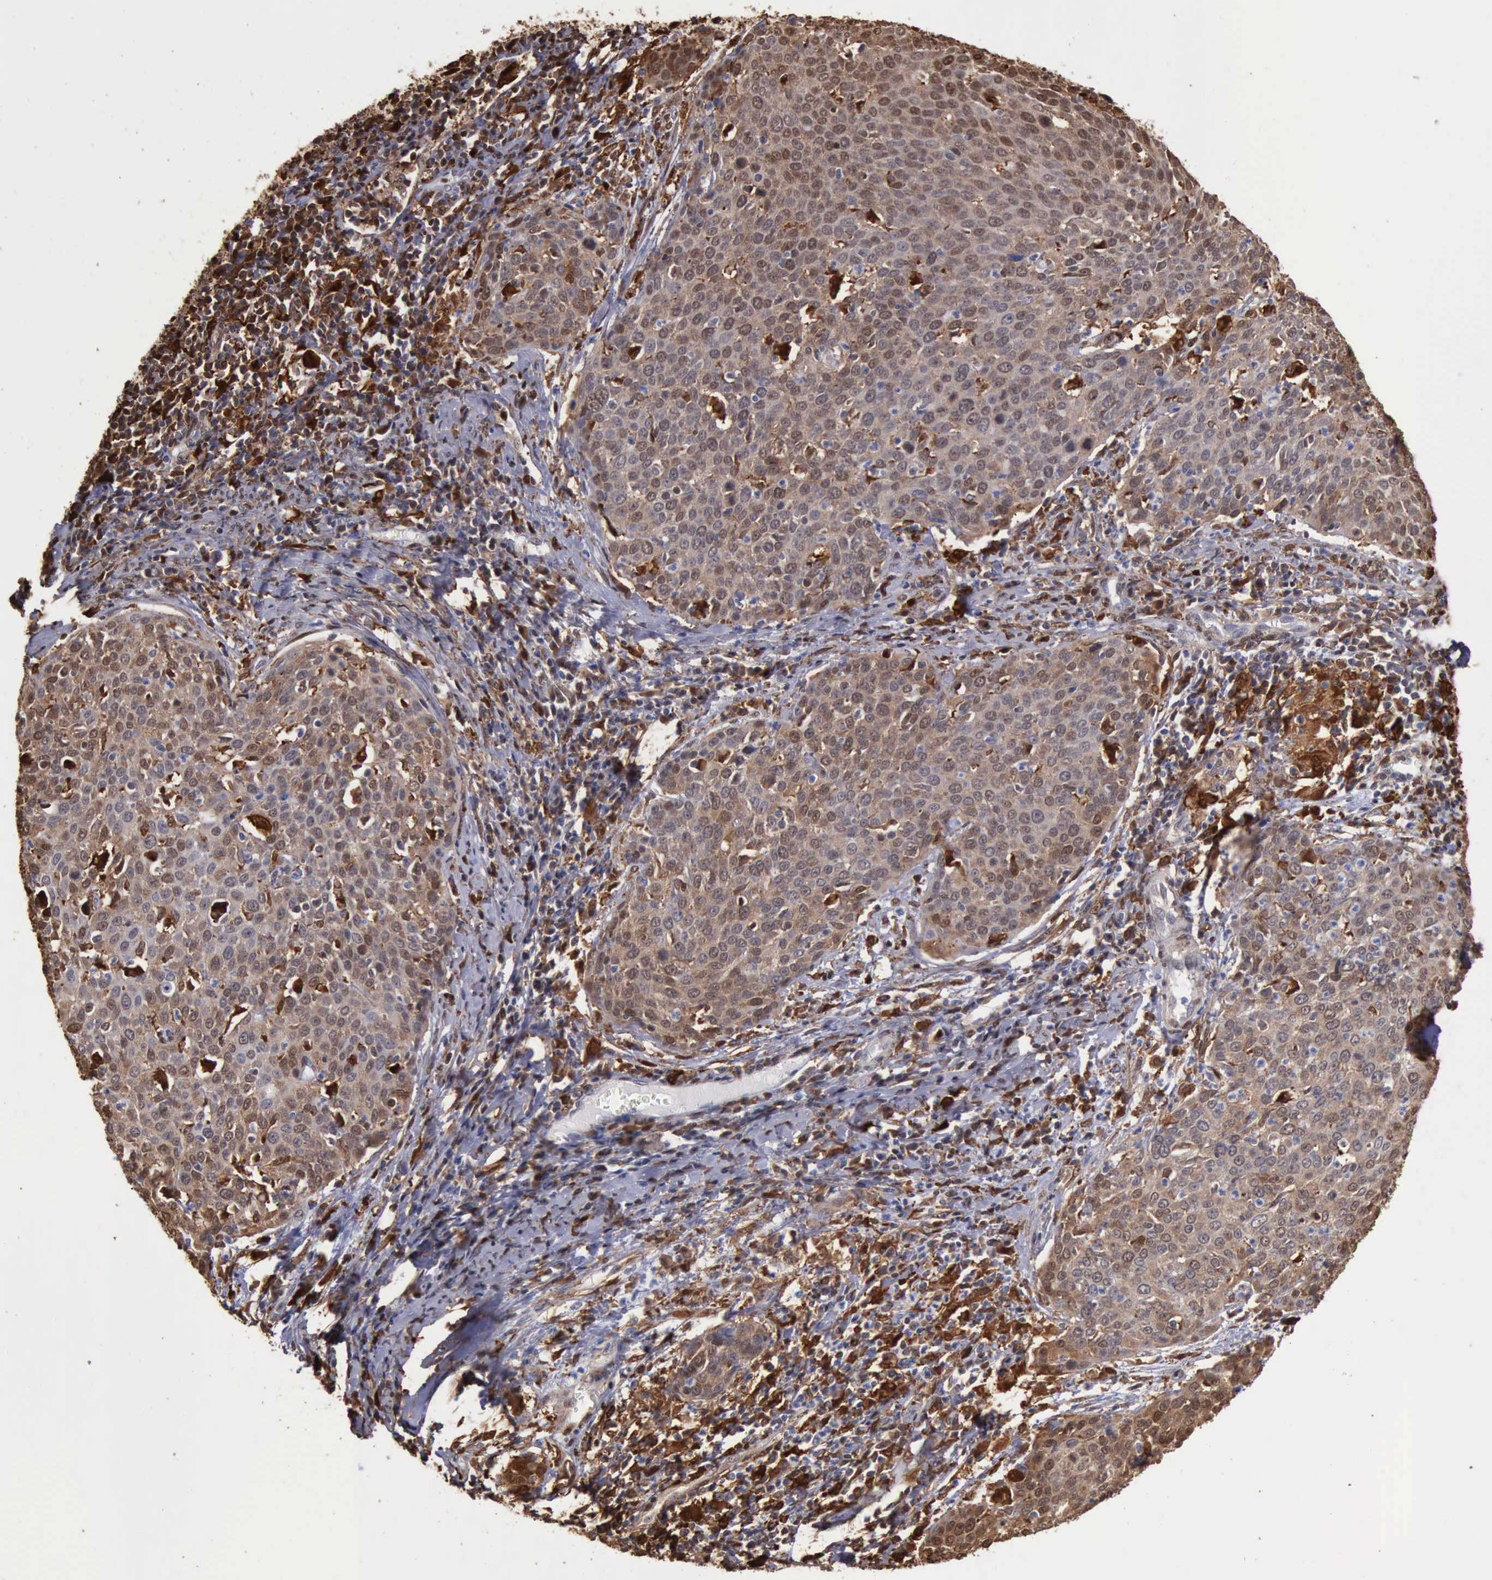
{"staining": {"intensity": "moderate", "quantity": ">75%", "location": "cytoplasmic/membranous,nuclear"}, "tissue": "cervical cancer", "cell_type": "Tumor cells", "image_type": "cancer", "snomed": [{"axis": "morphology", "description": "Squamous cell carcinoma, NOS"}, {"axis": "topography", "description": "Cervix"}], "caption": "A medium amount of moderate cytoplasmic/membranous and nuclear expression is seen in about >75% of tumor cells in squamous cell carcinoma (cervical) tissue.", "gene": "STAT1", "patient": {"sex": "female", "age": 38}}